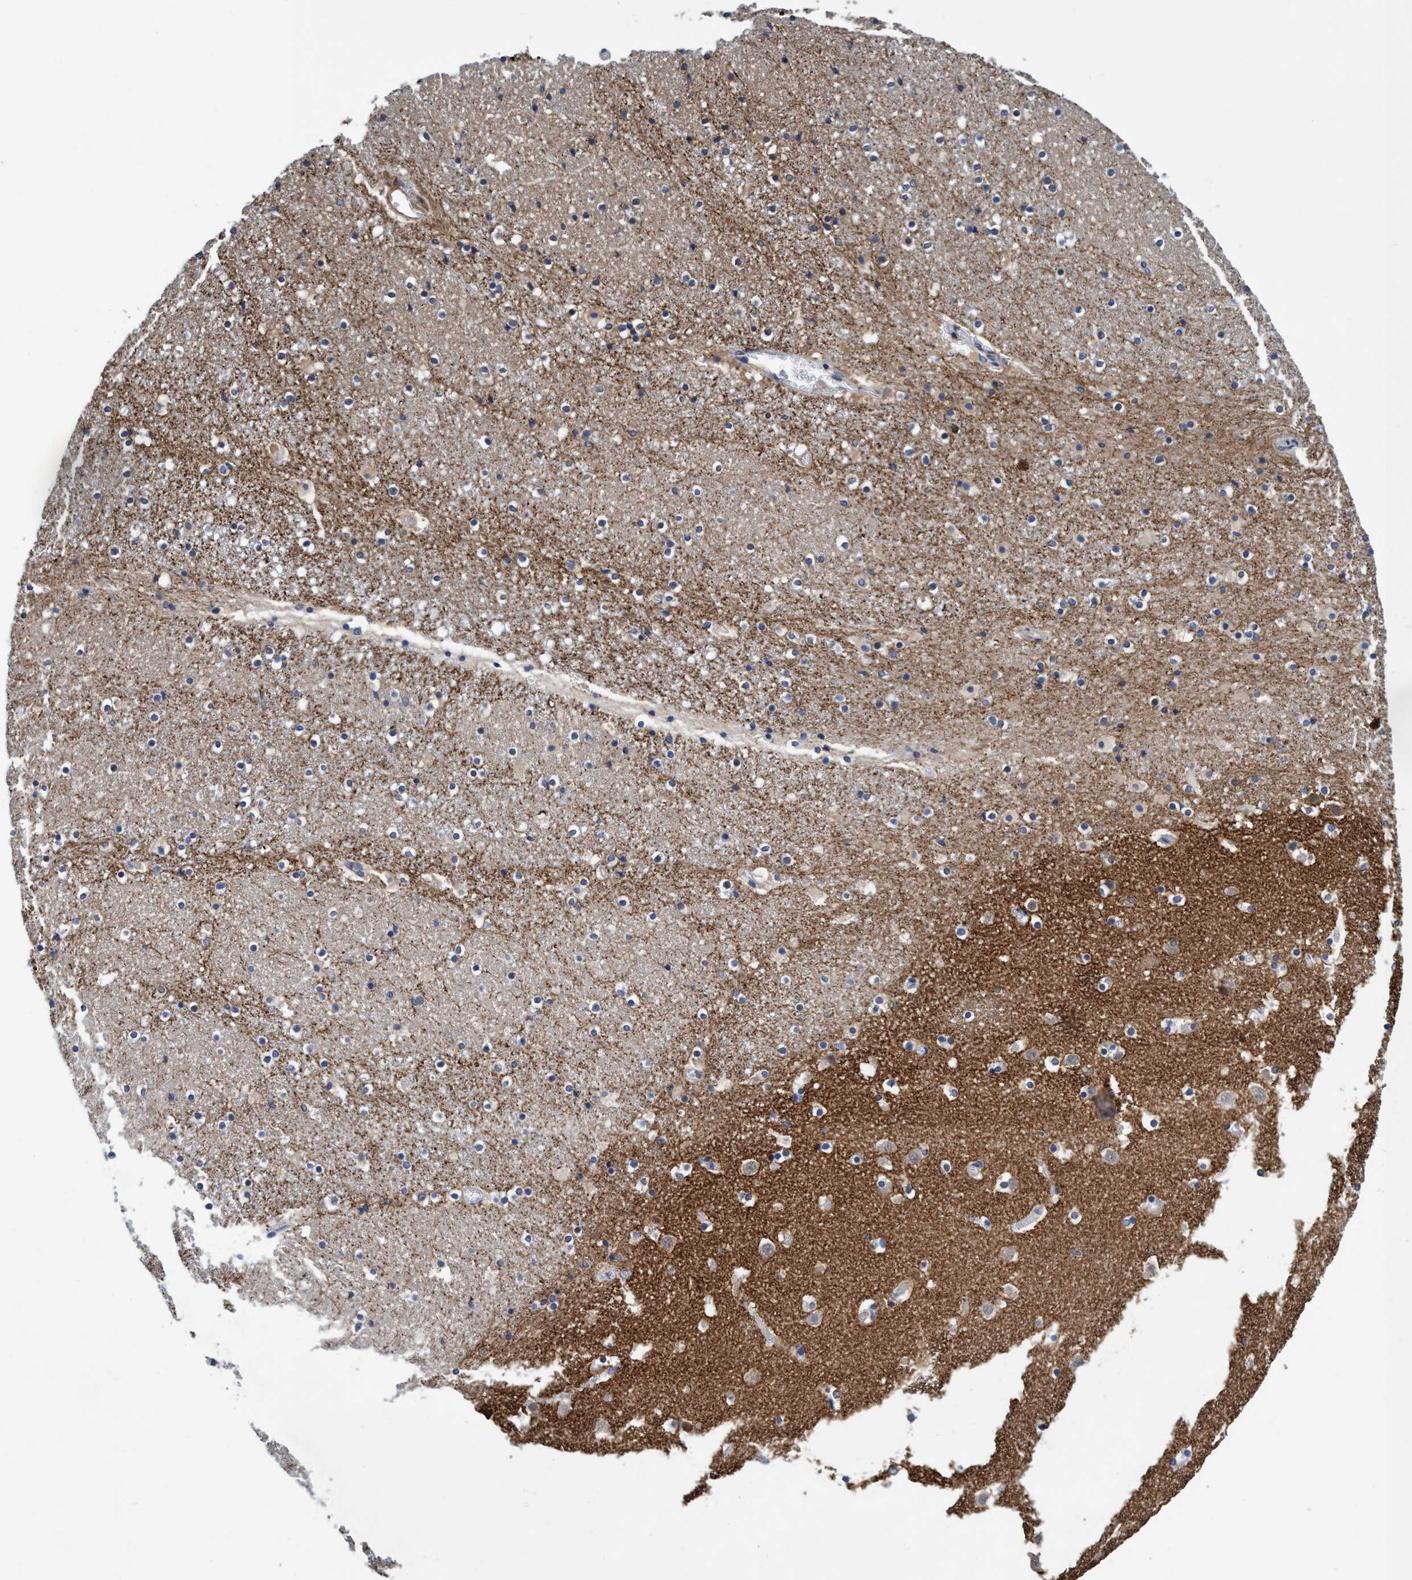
{"staining": {"intensity": "weak", "quantity": "<25%", "location": "cytoplasmic/membranous"}, "tissue": "caudate", "cell_type": "Glial cells", "image_type": "normal", "snomed": [{"axis": "morphology", "description": "Normal tissue, NOS"}, {"axis": "topography", "description": "Lateral ventricle wall"}], "caption": "IHC micrograph of unremarkable caudate: caudate stained with DAB shows no significant protein expression in glial cells. The staining was performed using DAB to visualize the protein expression in brown, while the nuclei were stained in blue with hematoxylin (Magnification: 20x).", "gene": "PSMD12", "patient": {"sex": "male", "age": 45}}